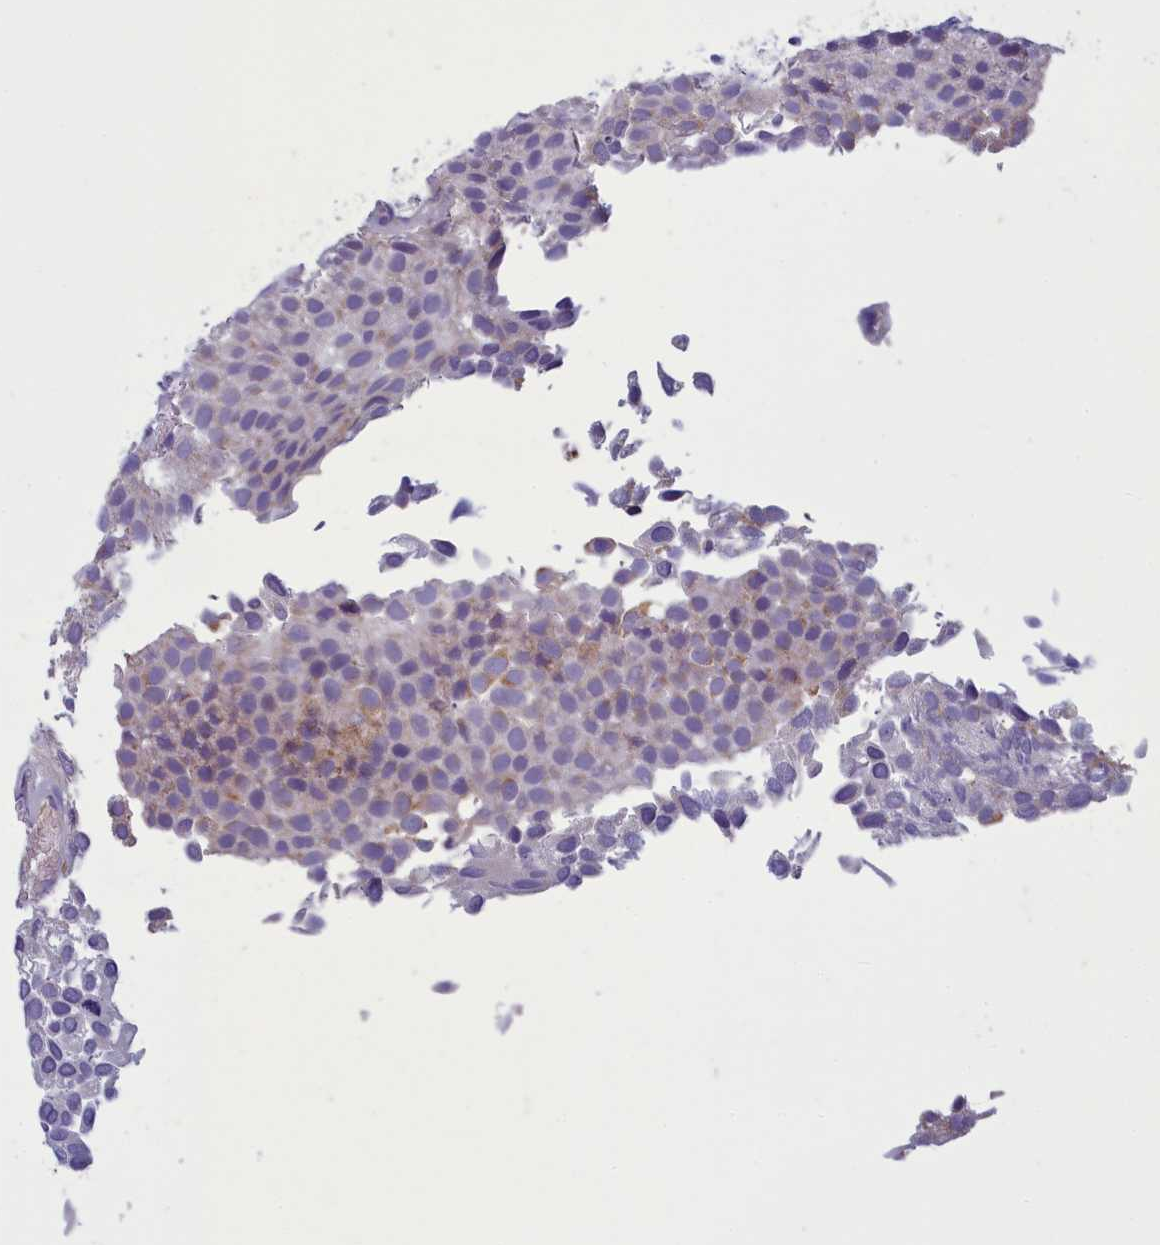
{"staining": {"intensity": "weak", "quantity": "<25%", "location": "cytoplasmic/membranous"}, "tissue": "urothelial cancer", "cell_type": "Tumor cells", "image_type": "cancer", "snomed": [{"axis": "morphology", "description": "Urothelial carcinoma, Low grade"}, {"axis": "topography", "description": "Urinary bladder"}], "caption": "Immunohistochemistry (IHC) of urothelial cancer displays no staining in tumor cells.", "gene": "CENATAC", "patient": {"sex": "male", "age": 89}}